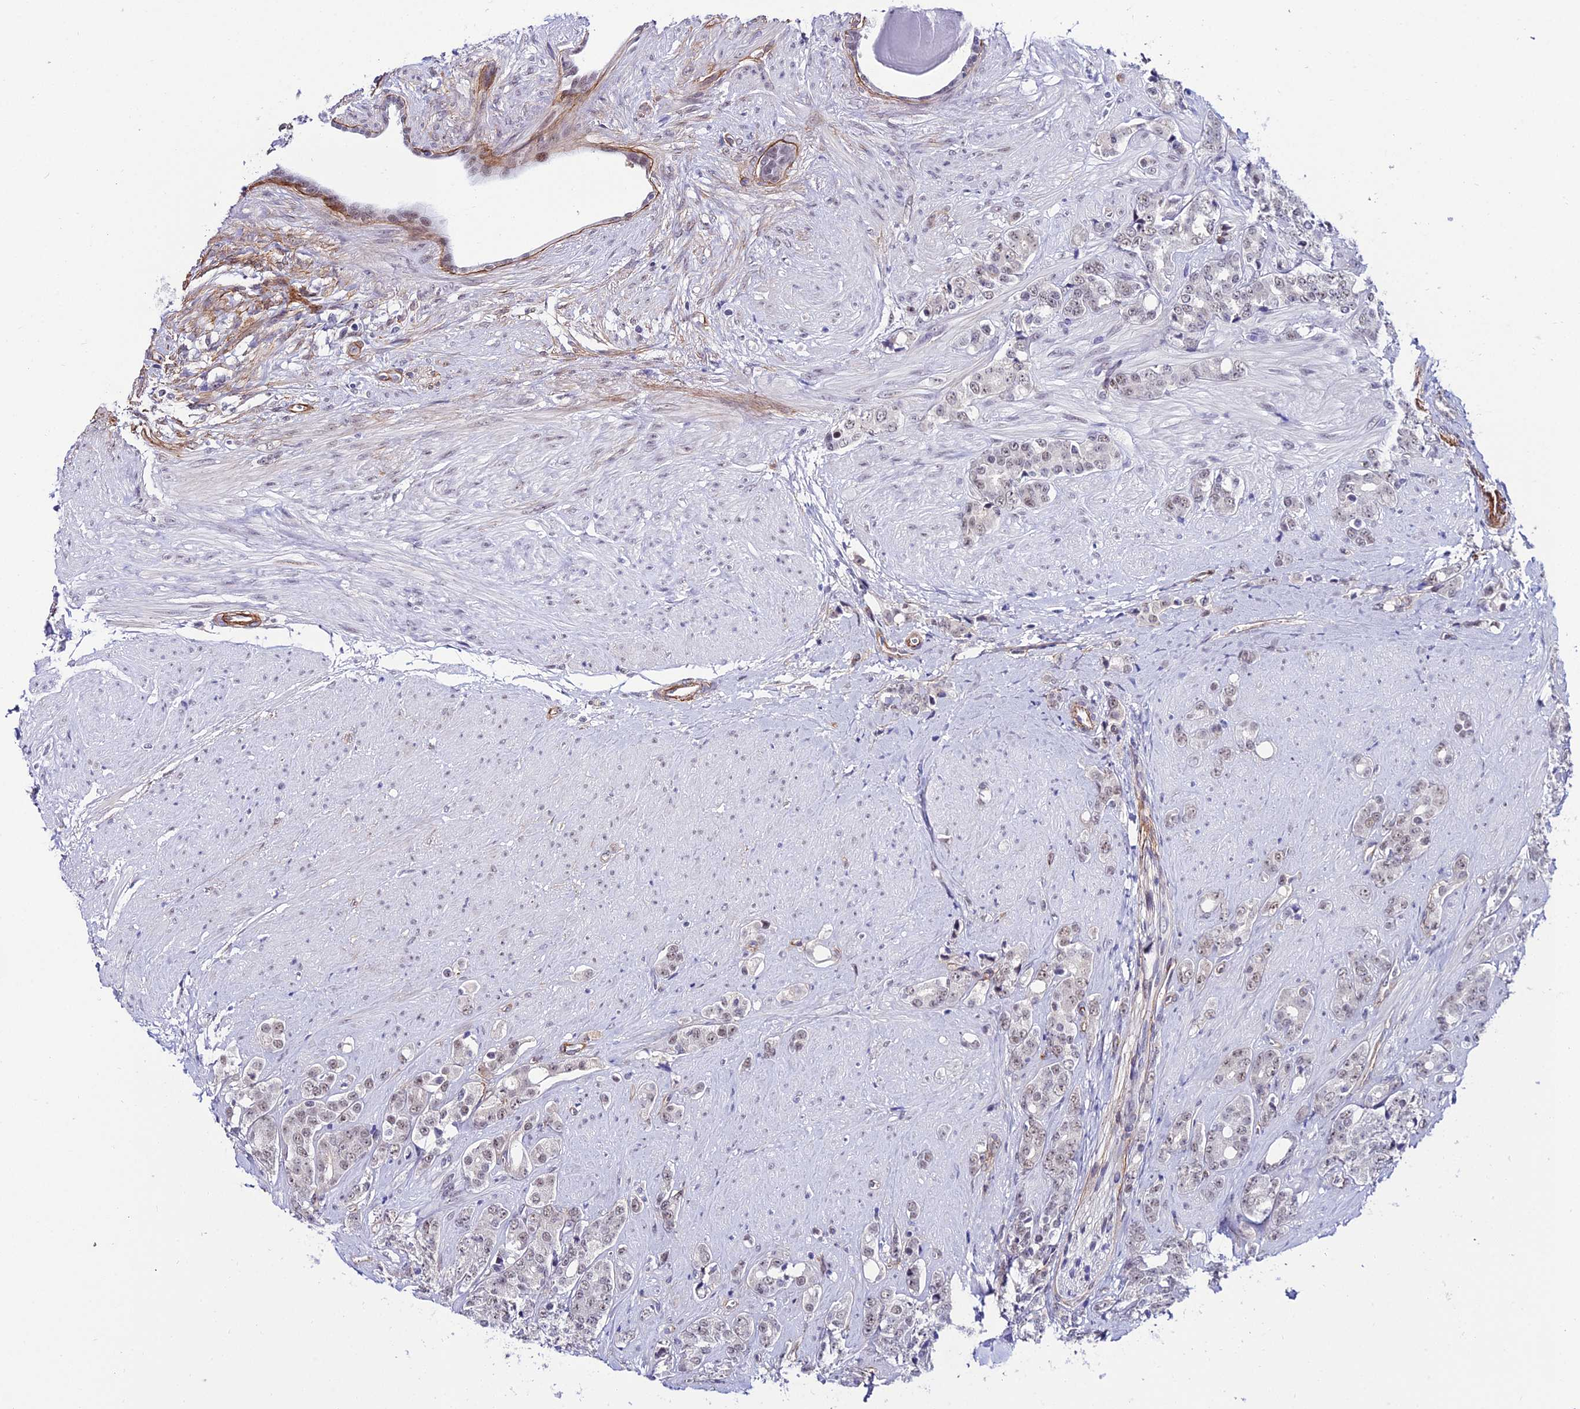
{"staining": {"intensity": "weak", "quantity": "<25%", "location": "nuclear"}, "tissue": "prostate cancer", "cell_type": "Tumor cells", "image_type": "cancer", "snomed": [{"axis": "morphology", "description": "Adenocarcinoma, High grade"}, {"axis": "topography", "description": "Prostate"}], "caption": "Tumor cells are negative for brown protein staining in prostate cancer.", "gene": "SYT15", "patient": {"sex": "male", "age": 62}}